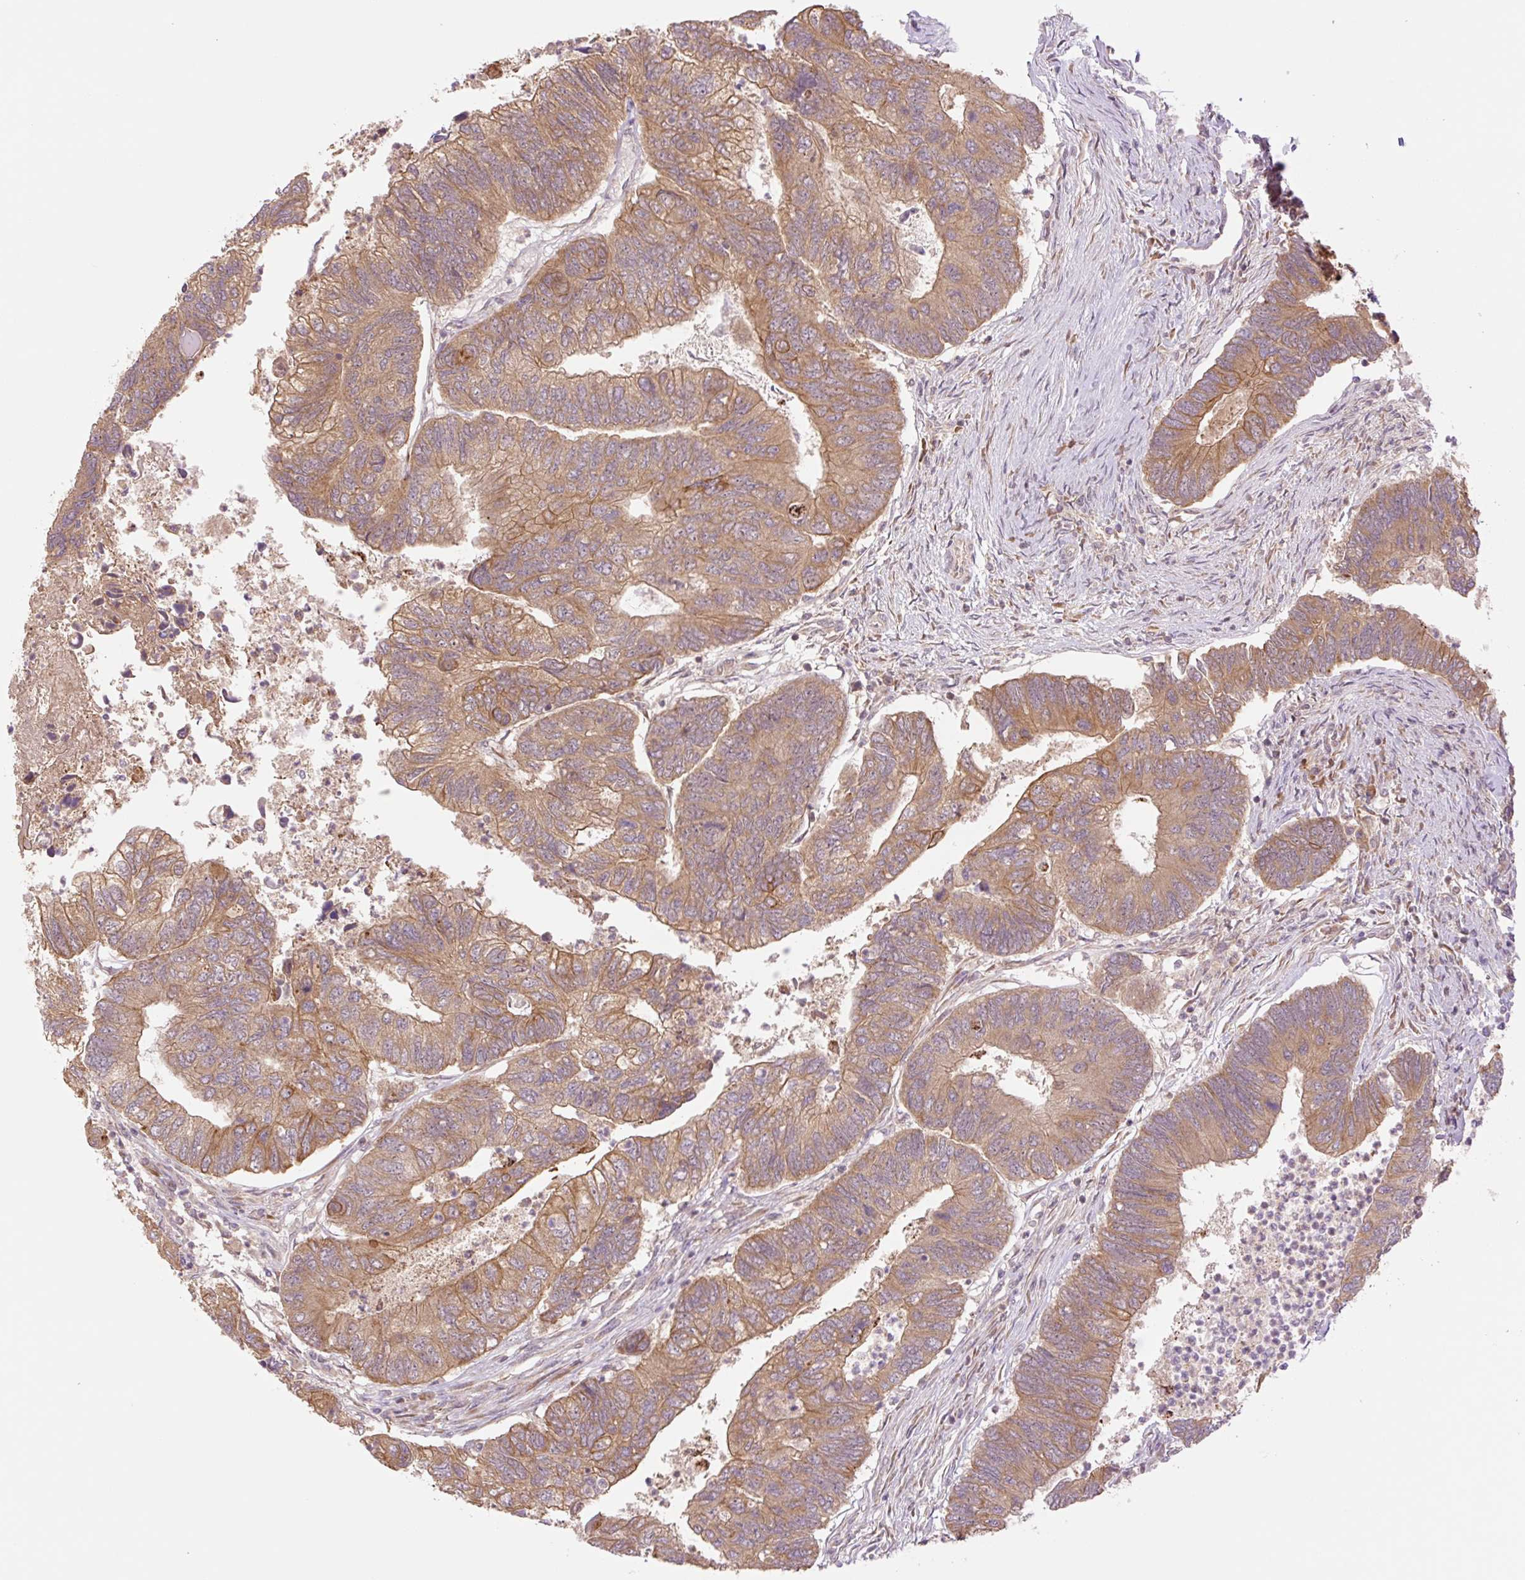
{"staining": {"intensity": "moderate", "quantity": ">75%", "location": "cytoplasmic/membranous"}, "tissue": "colorectal cancer", "cell_type": "Tumor cells", "image_type": "cancer", "snomed": [{"axis": "morphology", "description": "Adenocarcinoma, NOS"}, {"axis": "topography", "description": "Colon"}], "caption": "Tumor cells exhibit medium levels of moderate cytoplasmic/membranous positivity in about >75% of cells in colorectal cancer.", "gene": "YJU2B", "patient": {"sex": "female", "age": 67}}